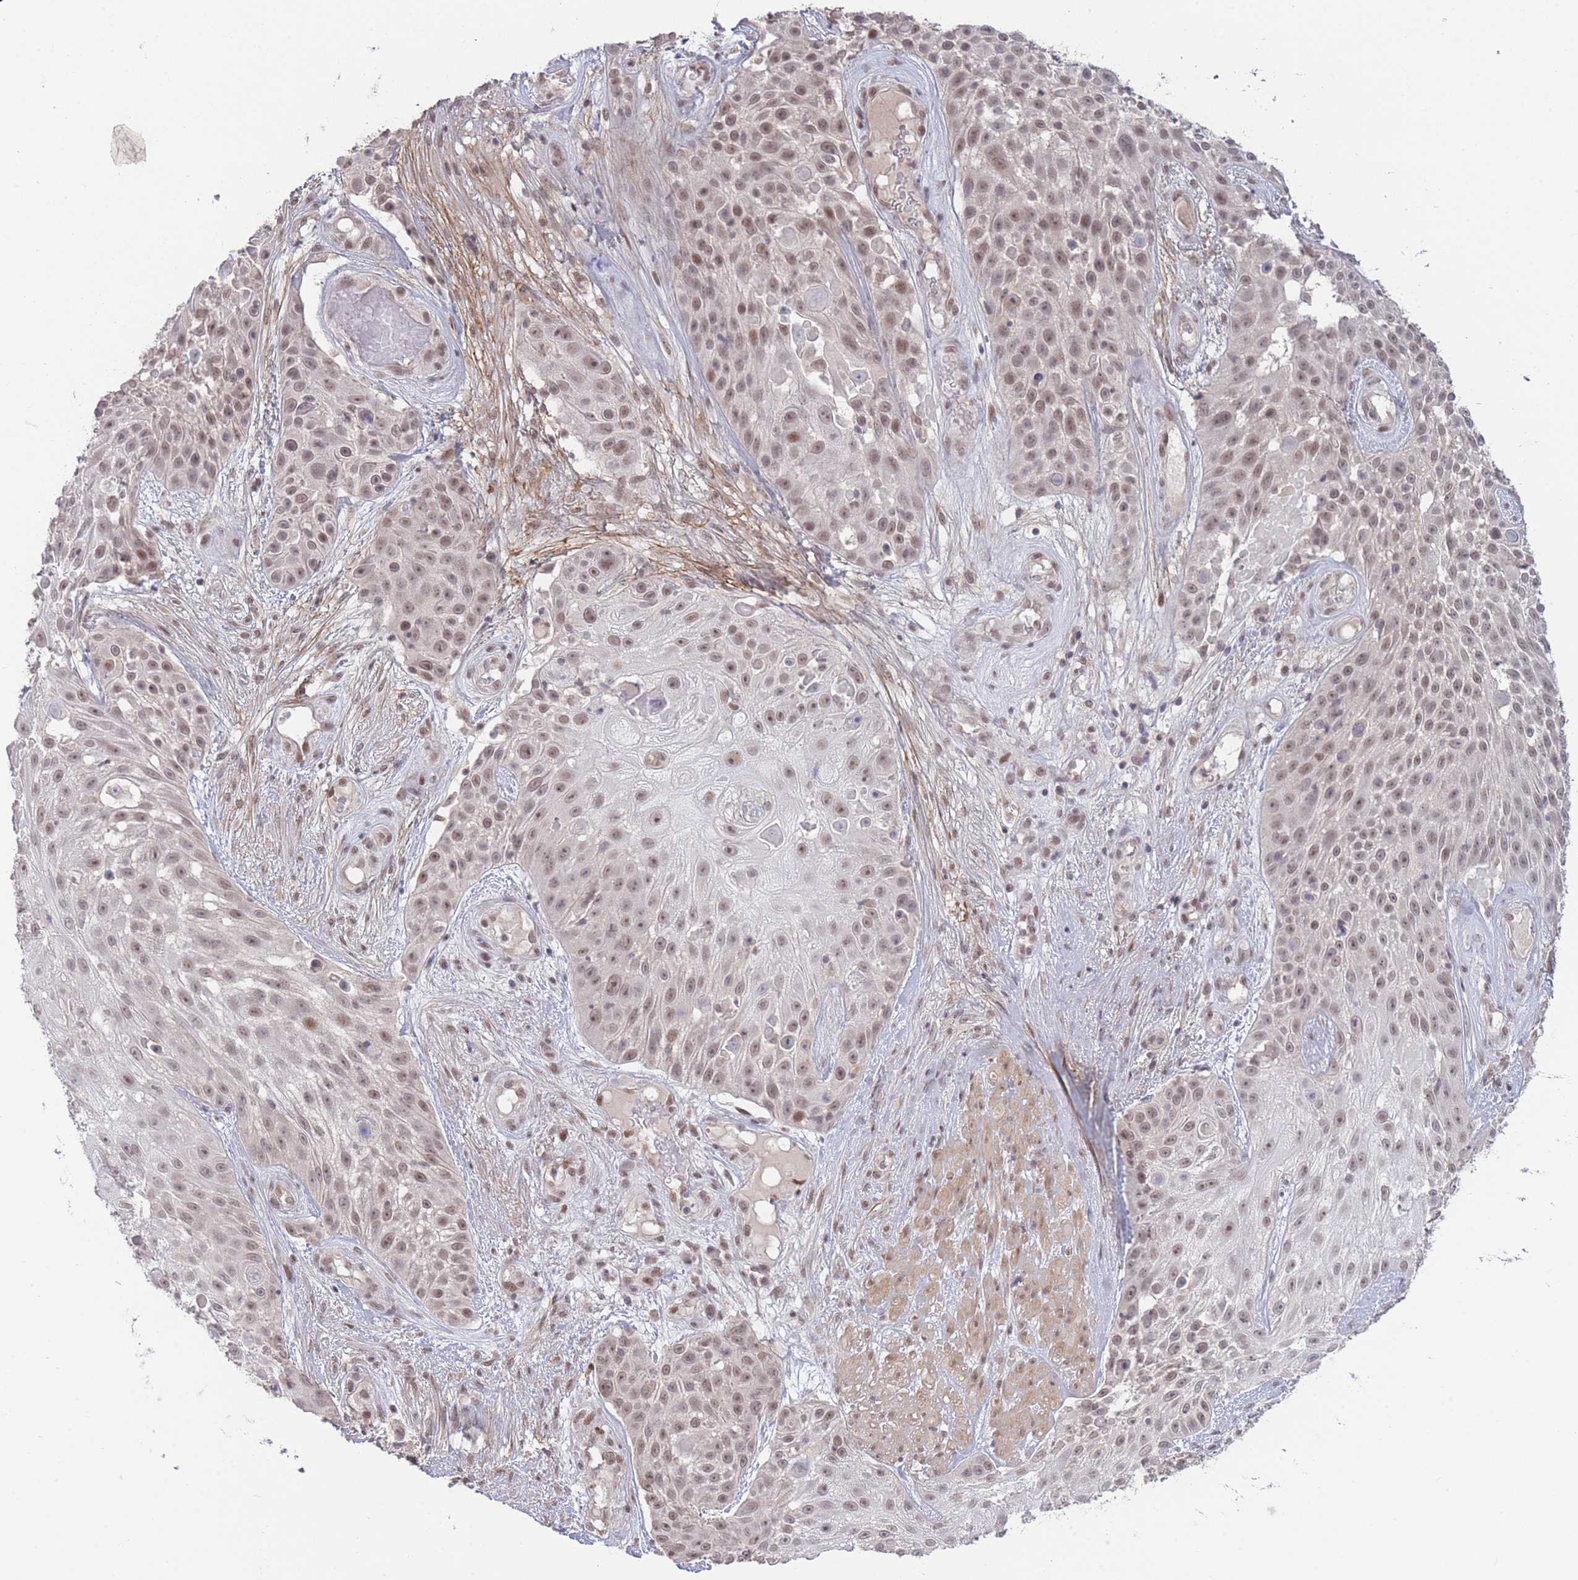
{"staining": {"intensity": "moderate", "quantity": ">75%", "location": "nuclear"}, "tissue": "skin cancer", "cell_type": "Tumor cells", "image_type": "cancer", "snomed": [{"axis": "morphology", "description": "Squamous cell carcinoma, NOS"}, {"axis": "topography", "description": "Skin"}], "caption": "Protein positivity by IHC reveals moderate nuclear staining in approximately >75% of tumor cells in squamous cell carcinoma (skin).", "gene": "CARD8", "patient": {"sex": "female", "age": 86}}